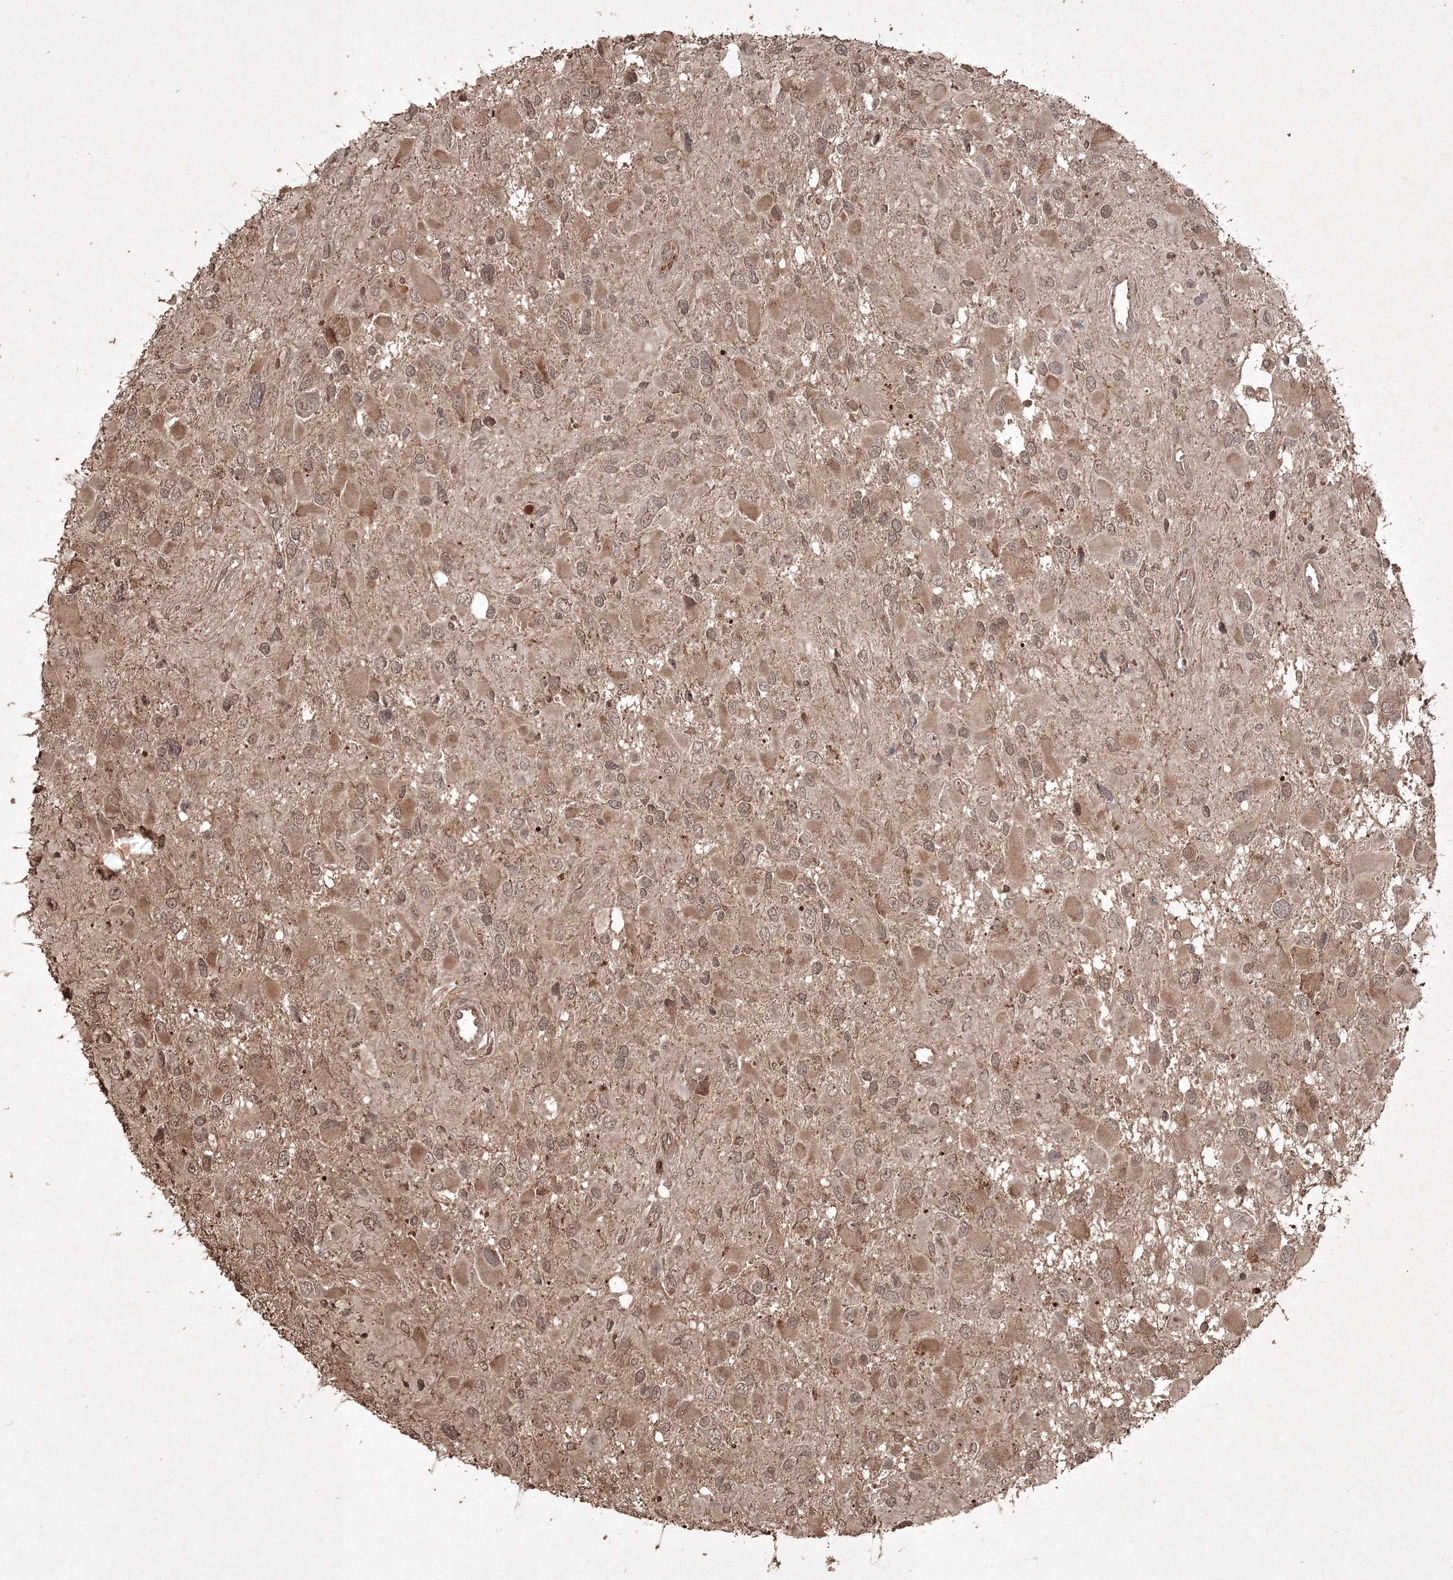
{"staining": {"intensity": "moderate", "quantity": ">75%", "location": "cytoplasmic/membranous,nuclear"}, "tissue": "glioma", "cell_type": "Tumor cells", "image_type": "cancer", "snomed": [{"axis": "morphology", "description": "Glioma, malignant, High grade"}, {"axis": "topography", "description": "Brain"}], "caption": "Protein expression analysis of human high-grade glioma (malignant) reveals moderate cytoplasmic/membranous and nuclear positivity in about >75% of tumor cells.", "gene": "PELI3", "patient": {"sex": "male", "age": 53}}